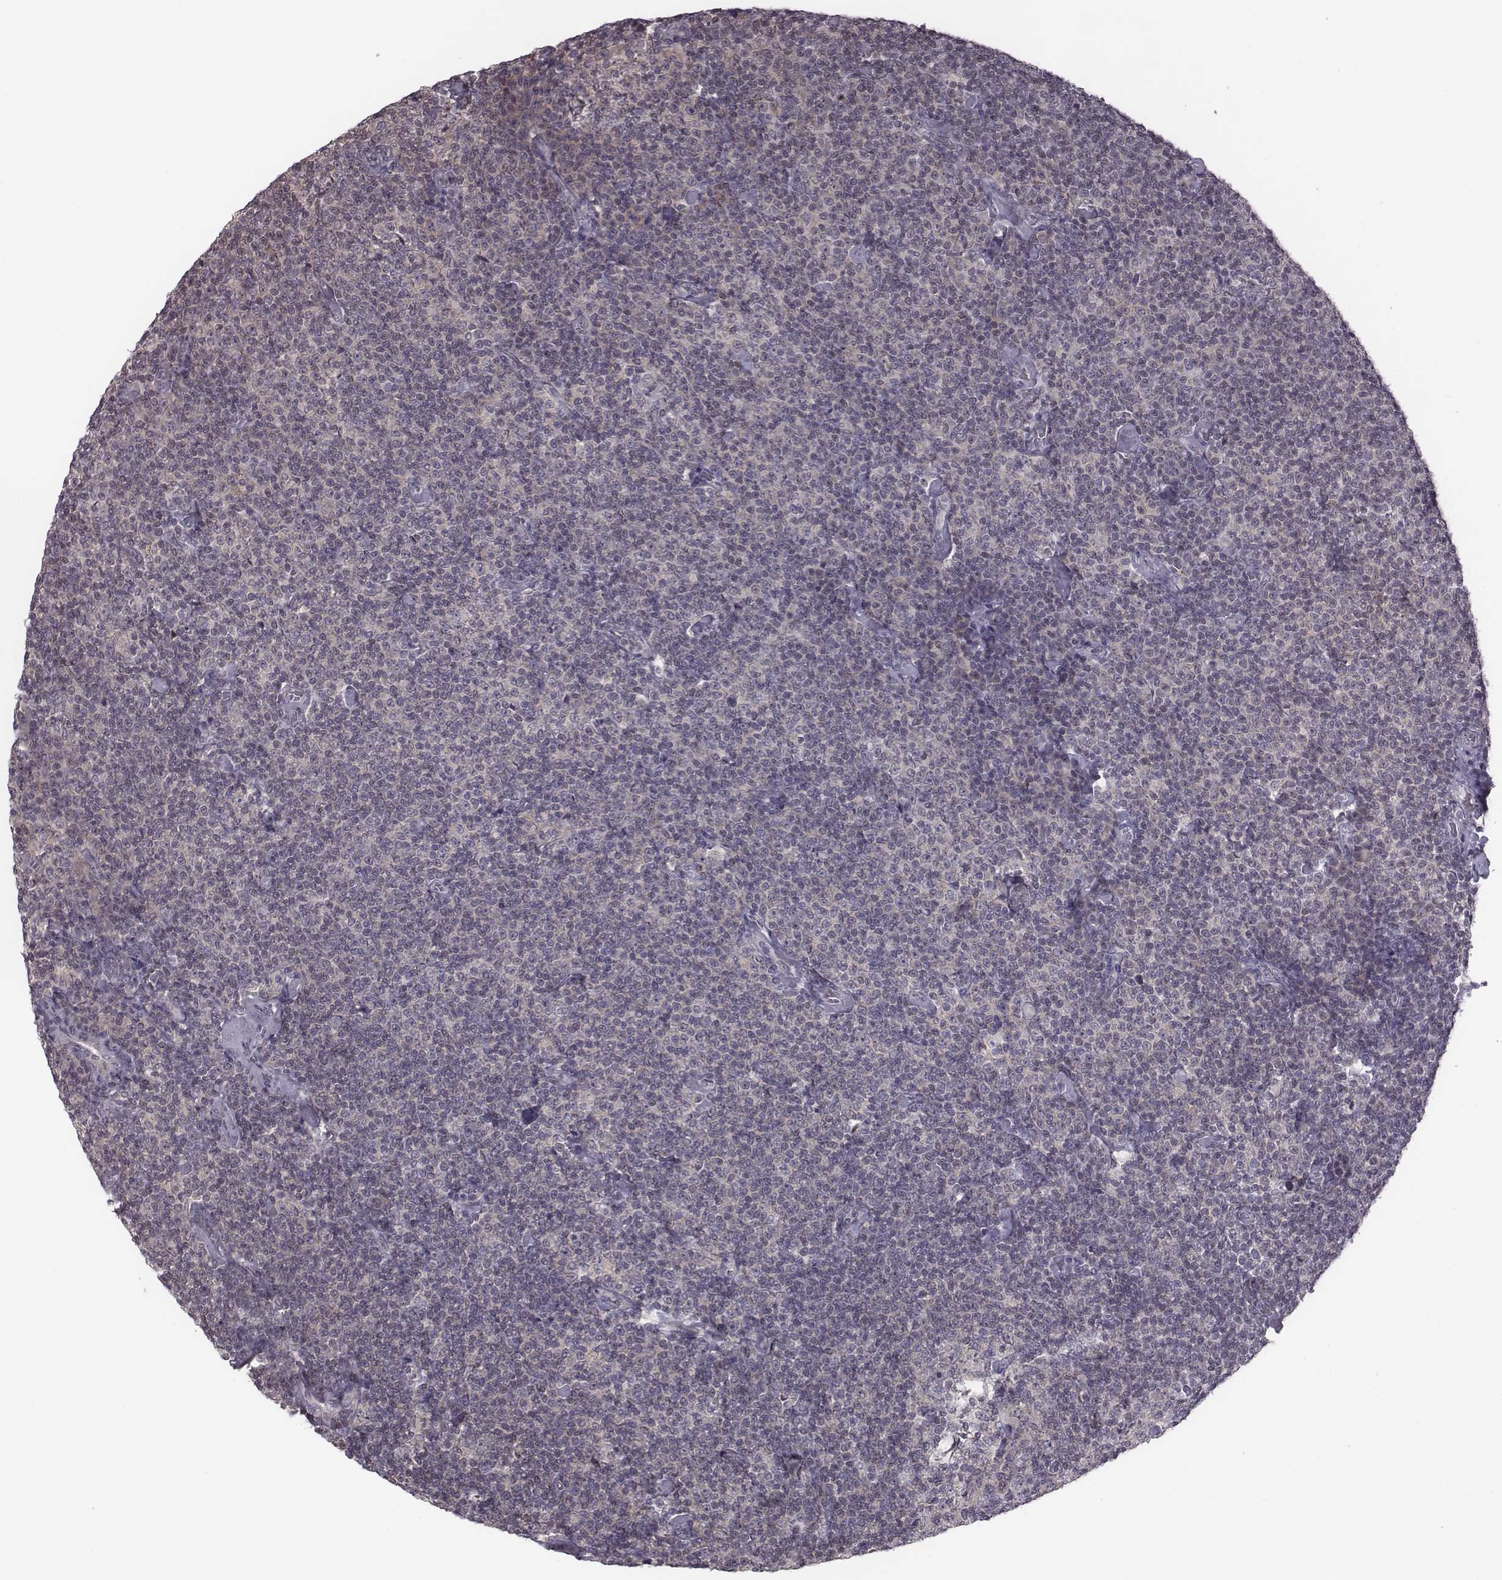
{"staining": {"intensity": "negative", "quantity": "none", "location": "none"}, "tissue": "lymphoma", "cell_type": "Tumor cells", "image_type": "cancer", "snomed": [{"axis": "morphology", "description": "Malignant lymphoma, non-Hodgkin's type, Low grade"}, {"axis": "topography", "description": "Lymph node"}], "caption": "An immunohistochemistry (IHC) photomicrograph of low-grade malignant lymphoma, non-Hodgkin's type is shown. There is no staining in tumor cells of low-grade malignant lymphoma, non-Hodgkin's type. (Stains: DAB immunohistochemistry with hematoxylin counter stain, Microscopy: brightfield microscopy at high magnification).", "gene": "BICDL1", "patient": {"sex": "male", "age": 81}}